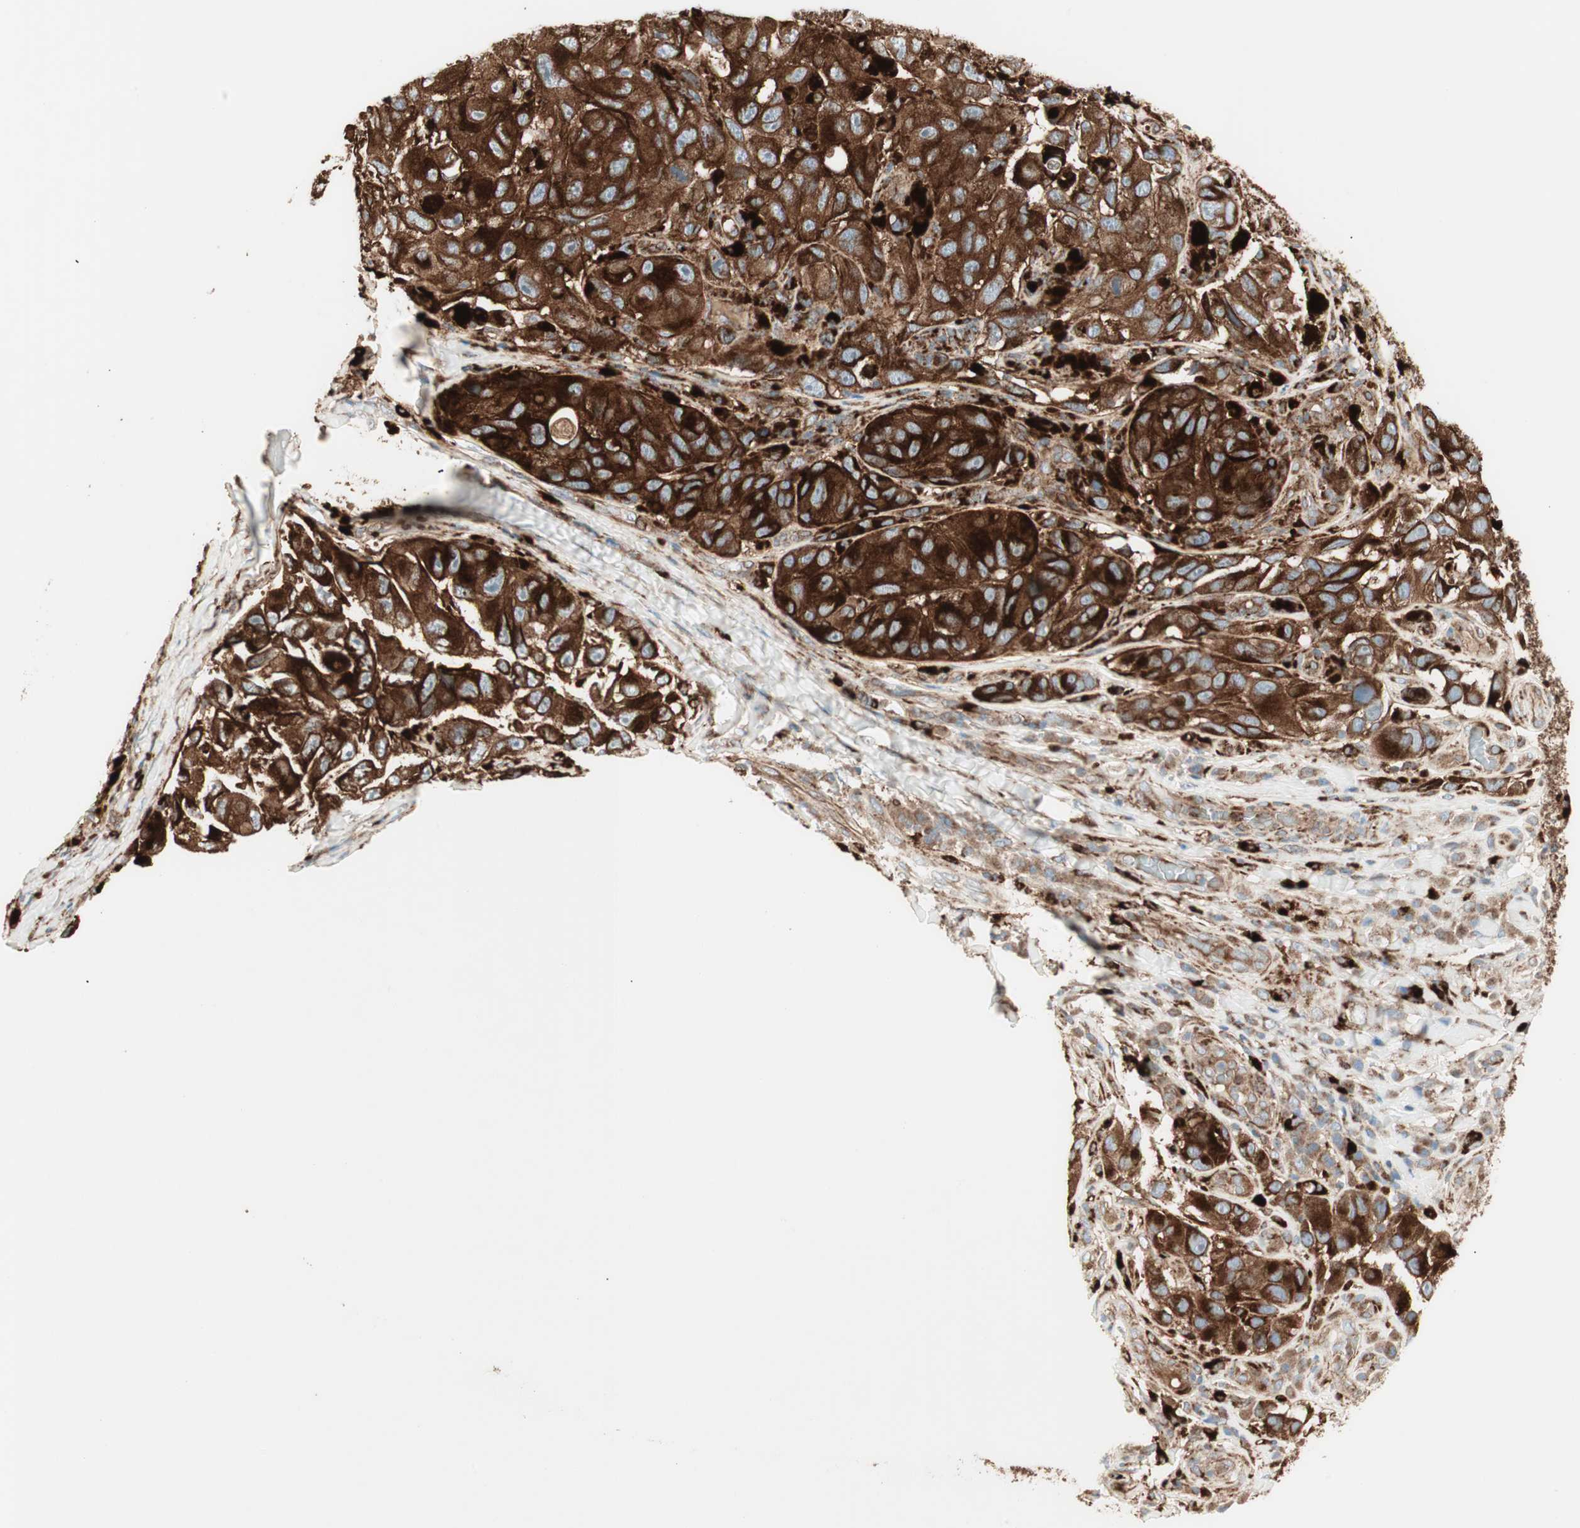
{"staining": {"intensity": "strong", "quantity": "25%-75%", "location": "cytoplasmic/membranous"}, "tissue": "melanoma", "cell_type": "Tumor cells", "image_type": "cancer", "snomed": [{"axis": "morphology", "description": "Malignant melanoma, NOS"}, {"axis": "topography", "description": "Skin"}], "caption": "A photomicrograph showing strong cytoplasmic/membranous staining in about 25%-75% of tumor cells in melanoma, as visualized by brown immunohistochemical staining.", "gene": "ATP6V1G1", "patient": {"sex": "female", "age": 73}}